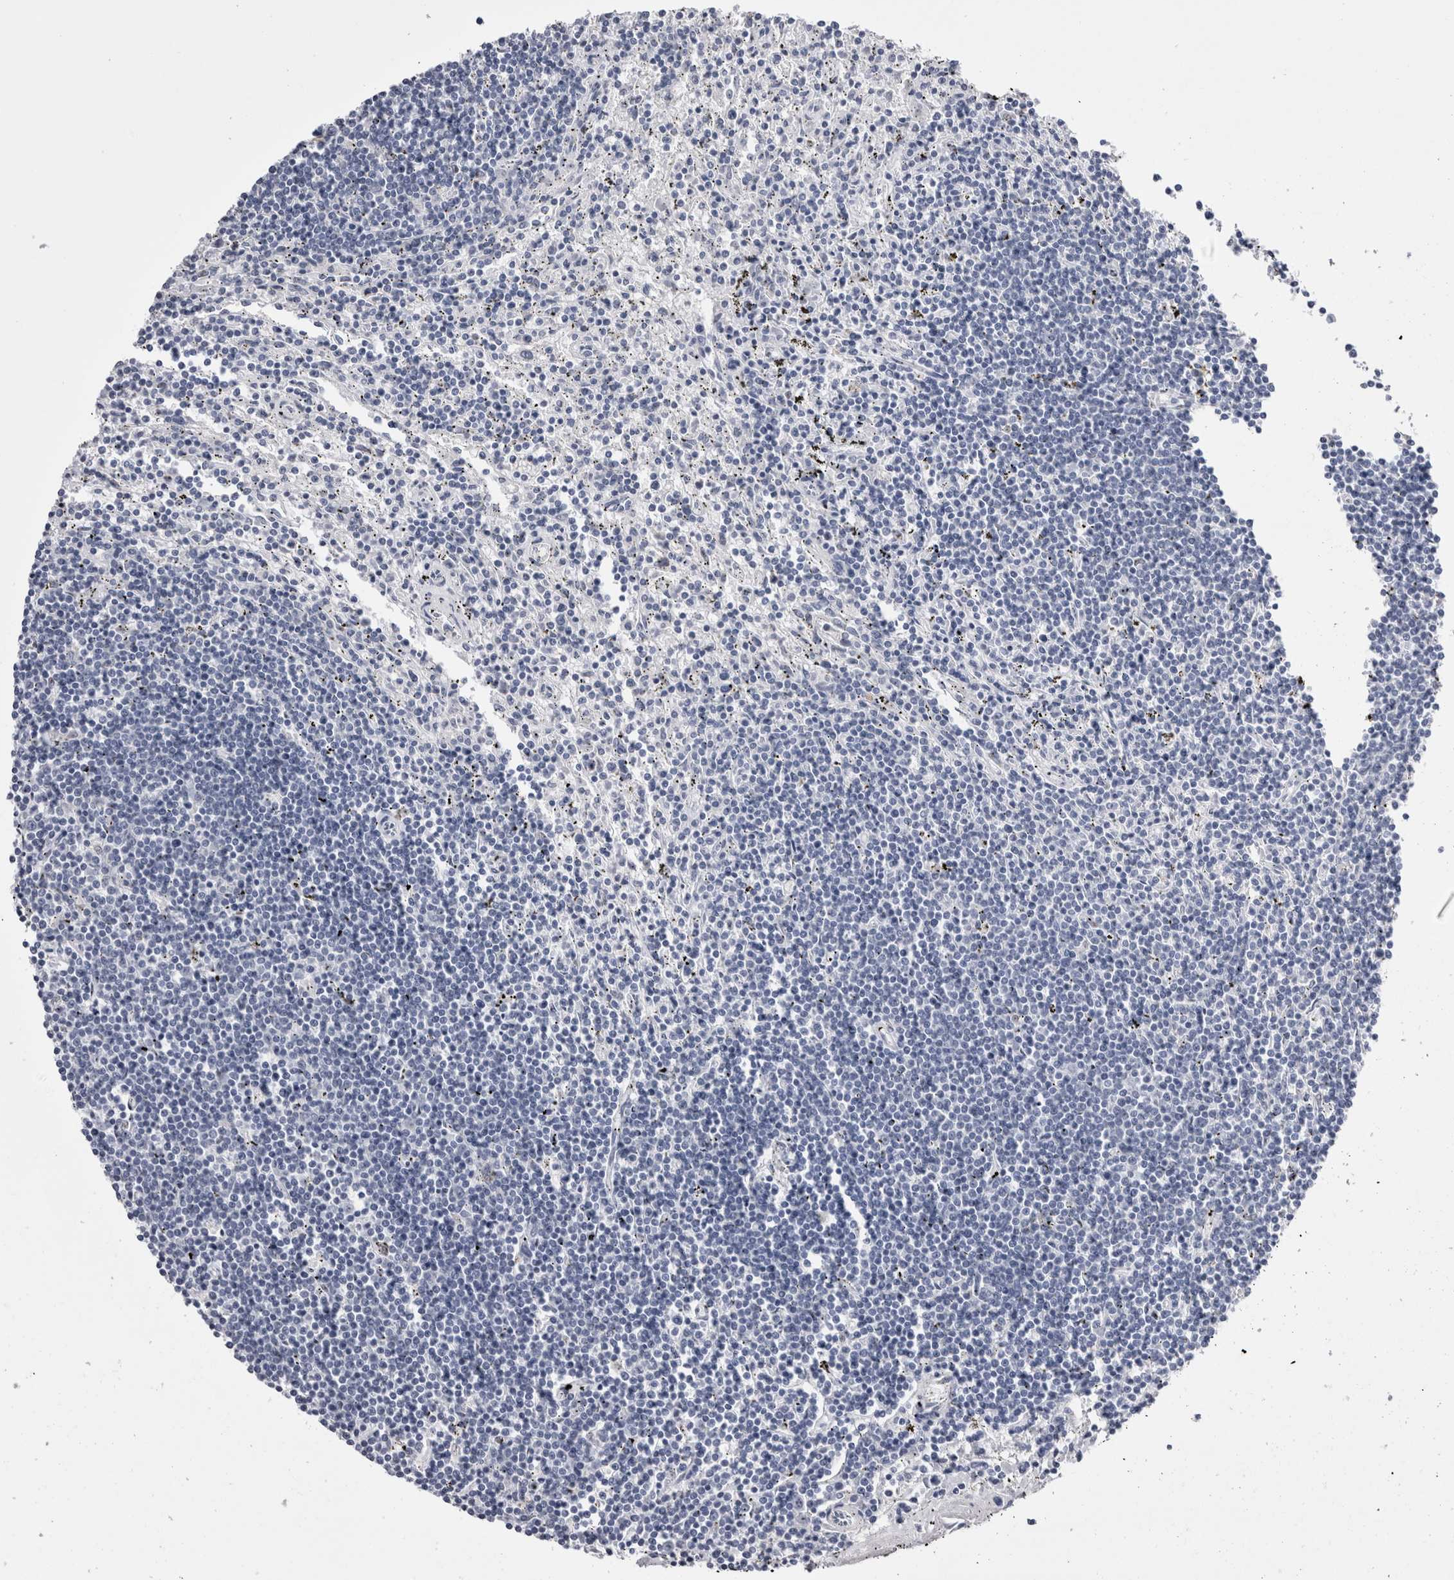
{"staining": {"intensity": "negative", "quantity": "none", "location": "none"}, "tissue": "lymphoma", "cell_type": "Tumor cells", "image_type": "cancer", "snomed": [{"axis": "morphology", "description": "Malignant lymphoma, non-Hodgkin's type, Low grade"}, {"axis": "topography", "description": "Spleen"}], "caption": "Immunohistochemical staining of malignant lymphoma, non-Hodgkin's type (low-grade) reveals no significant staining in tumor cells.", "gene": "PWP2", "patient": {"sex": "male", "age": 76}}